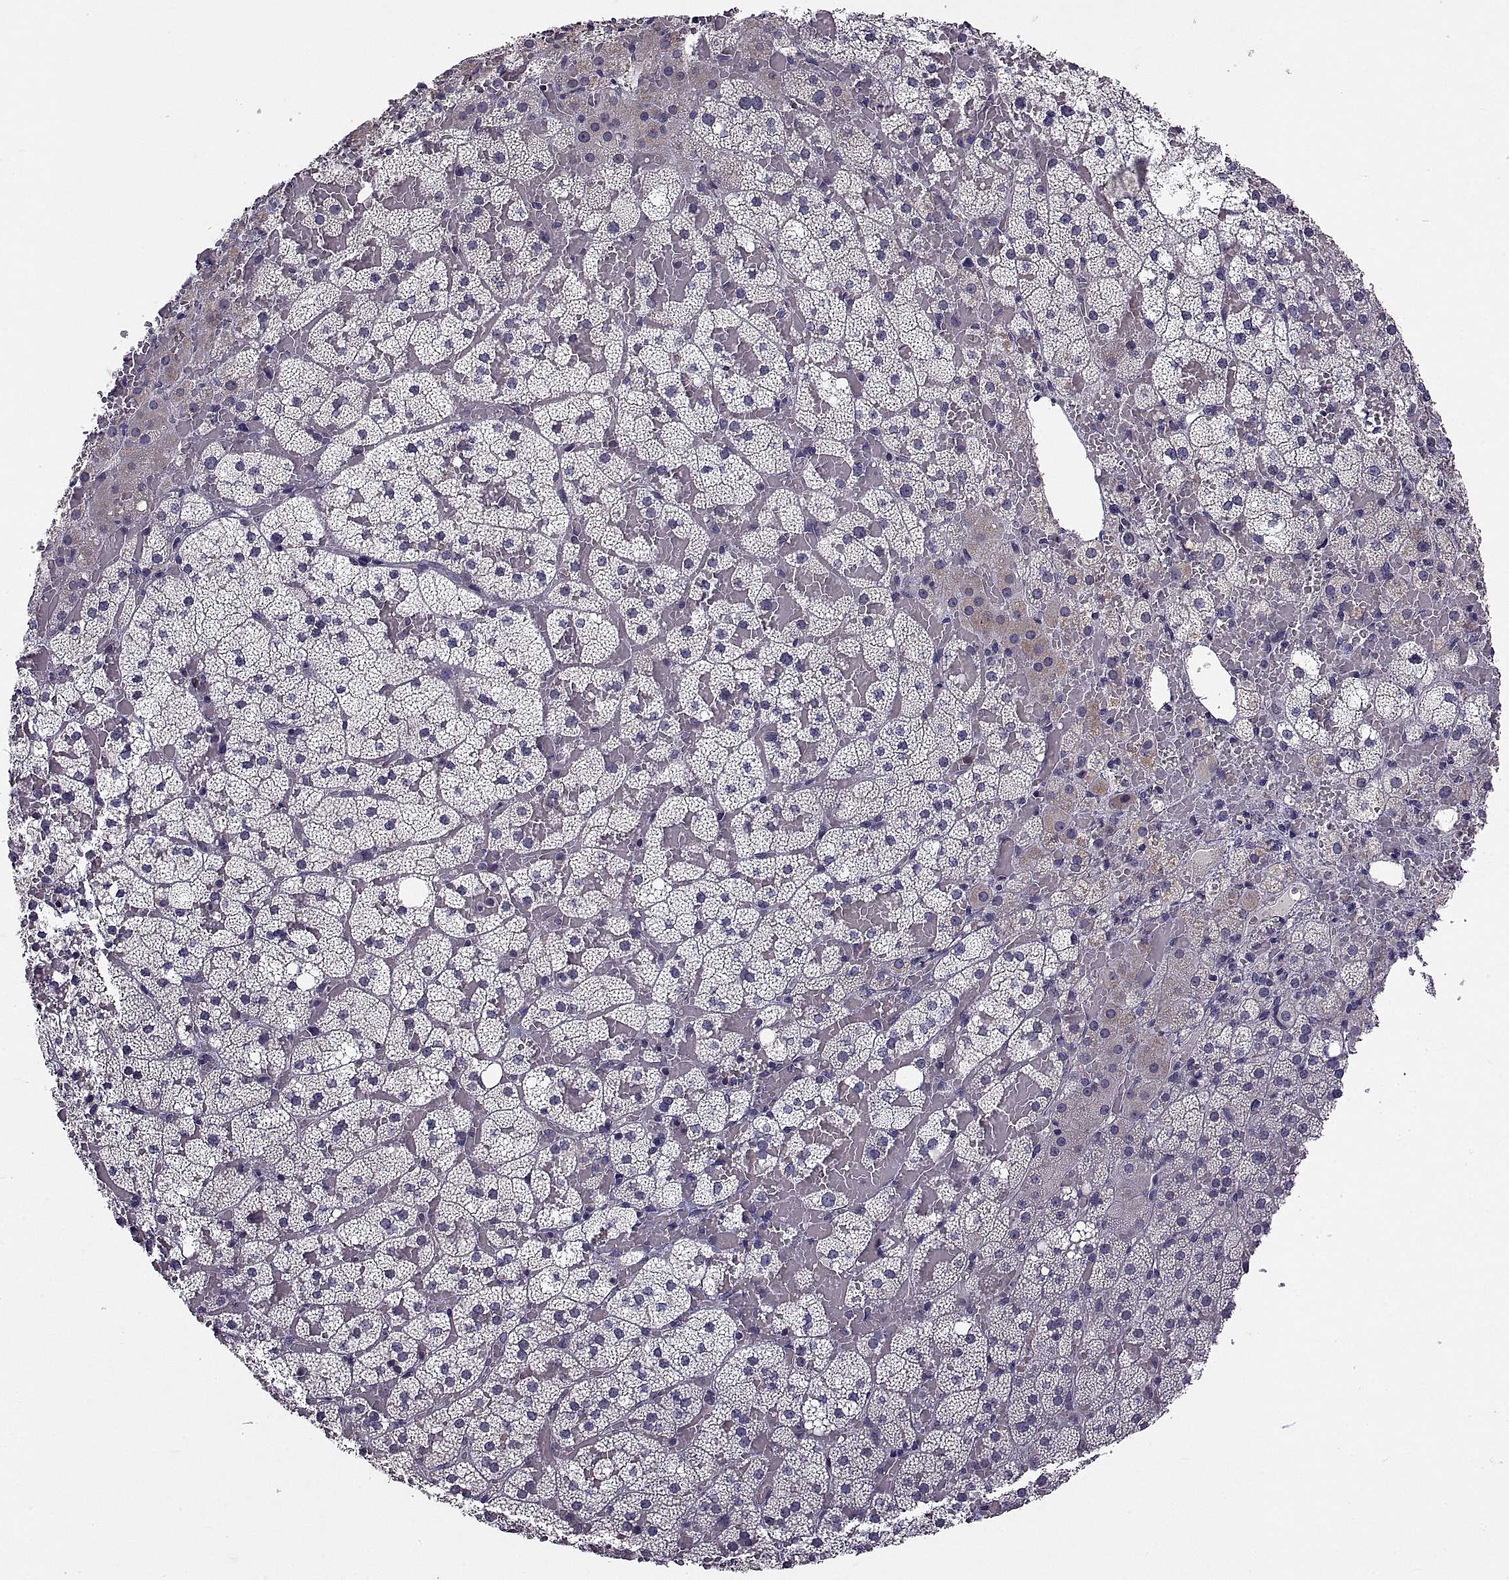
{"staining": {"intensity": "strong", "quantity": "<25%", "location": "cytoplasmic/membranous"}, "tissue": "adrenal gland", "cell_type": "Glandular cells", "image_type": "normal", "snomed": [{"axis": "morphology", "description": "Normal tissue, NOS"}, {"axis": "topography", "description": "Adrenal gland"}], "caption": "Immunohistochemical staining of normal adrenal gland reveals medium levels of strong cytoplasmic/membranous staining in about <25% of glandular cells. (Brightfield microscopy of DAB IHC at high magnification).", "gene": "NPTX2", "patient": {"sex": "male", "age": 53}}